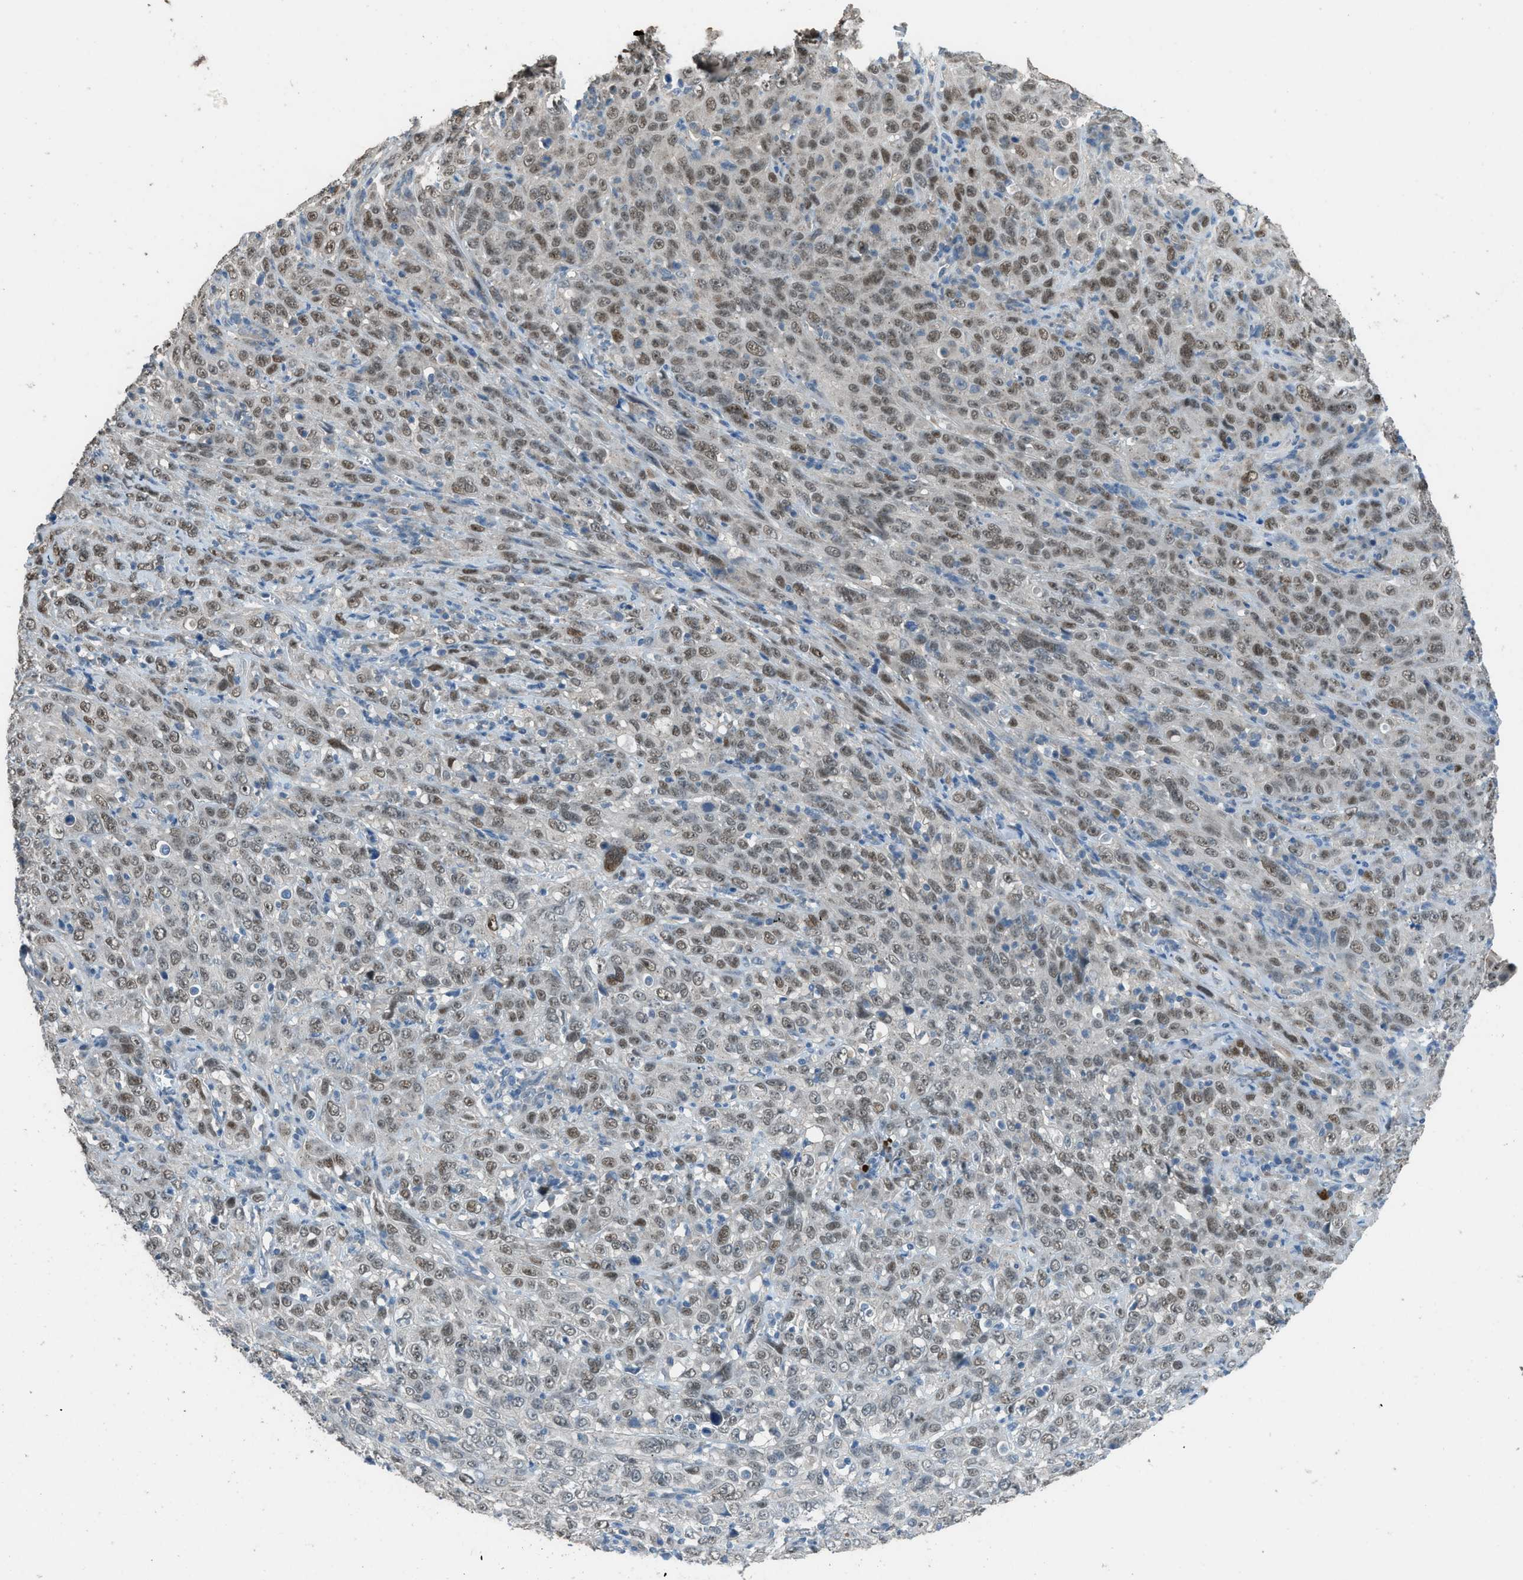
{"staining": {"intensity": "weak", "quantity": ">75%", "location": "nuclear"}, "tissue": "cervical cancer", "cell_type": "Tumor cells", "image_type": "cancer", "snomed": [{"axis": "morphology", "description": "Squamous cell carcinoma, NOS"}, {"axis": "topography", "description": "Cervix"}], "caption": "This micrograph demonstrates immunohistochemistry staining of human squamous cell carcinoma (cervical), with low weak nuclear staining in approximately >75% of tumor cells.", "gene": "TIMD4", "patient": {"sex": "female", "age": 46}}